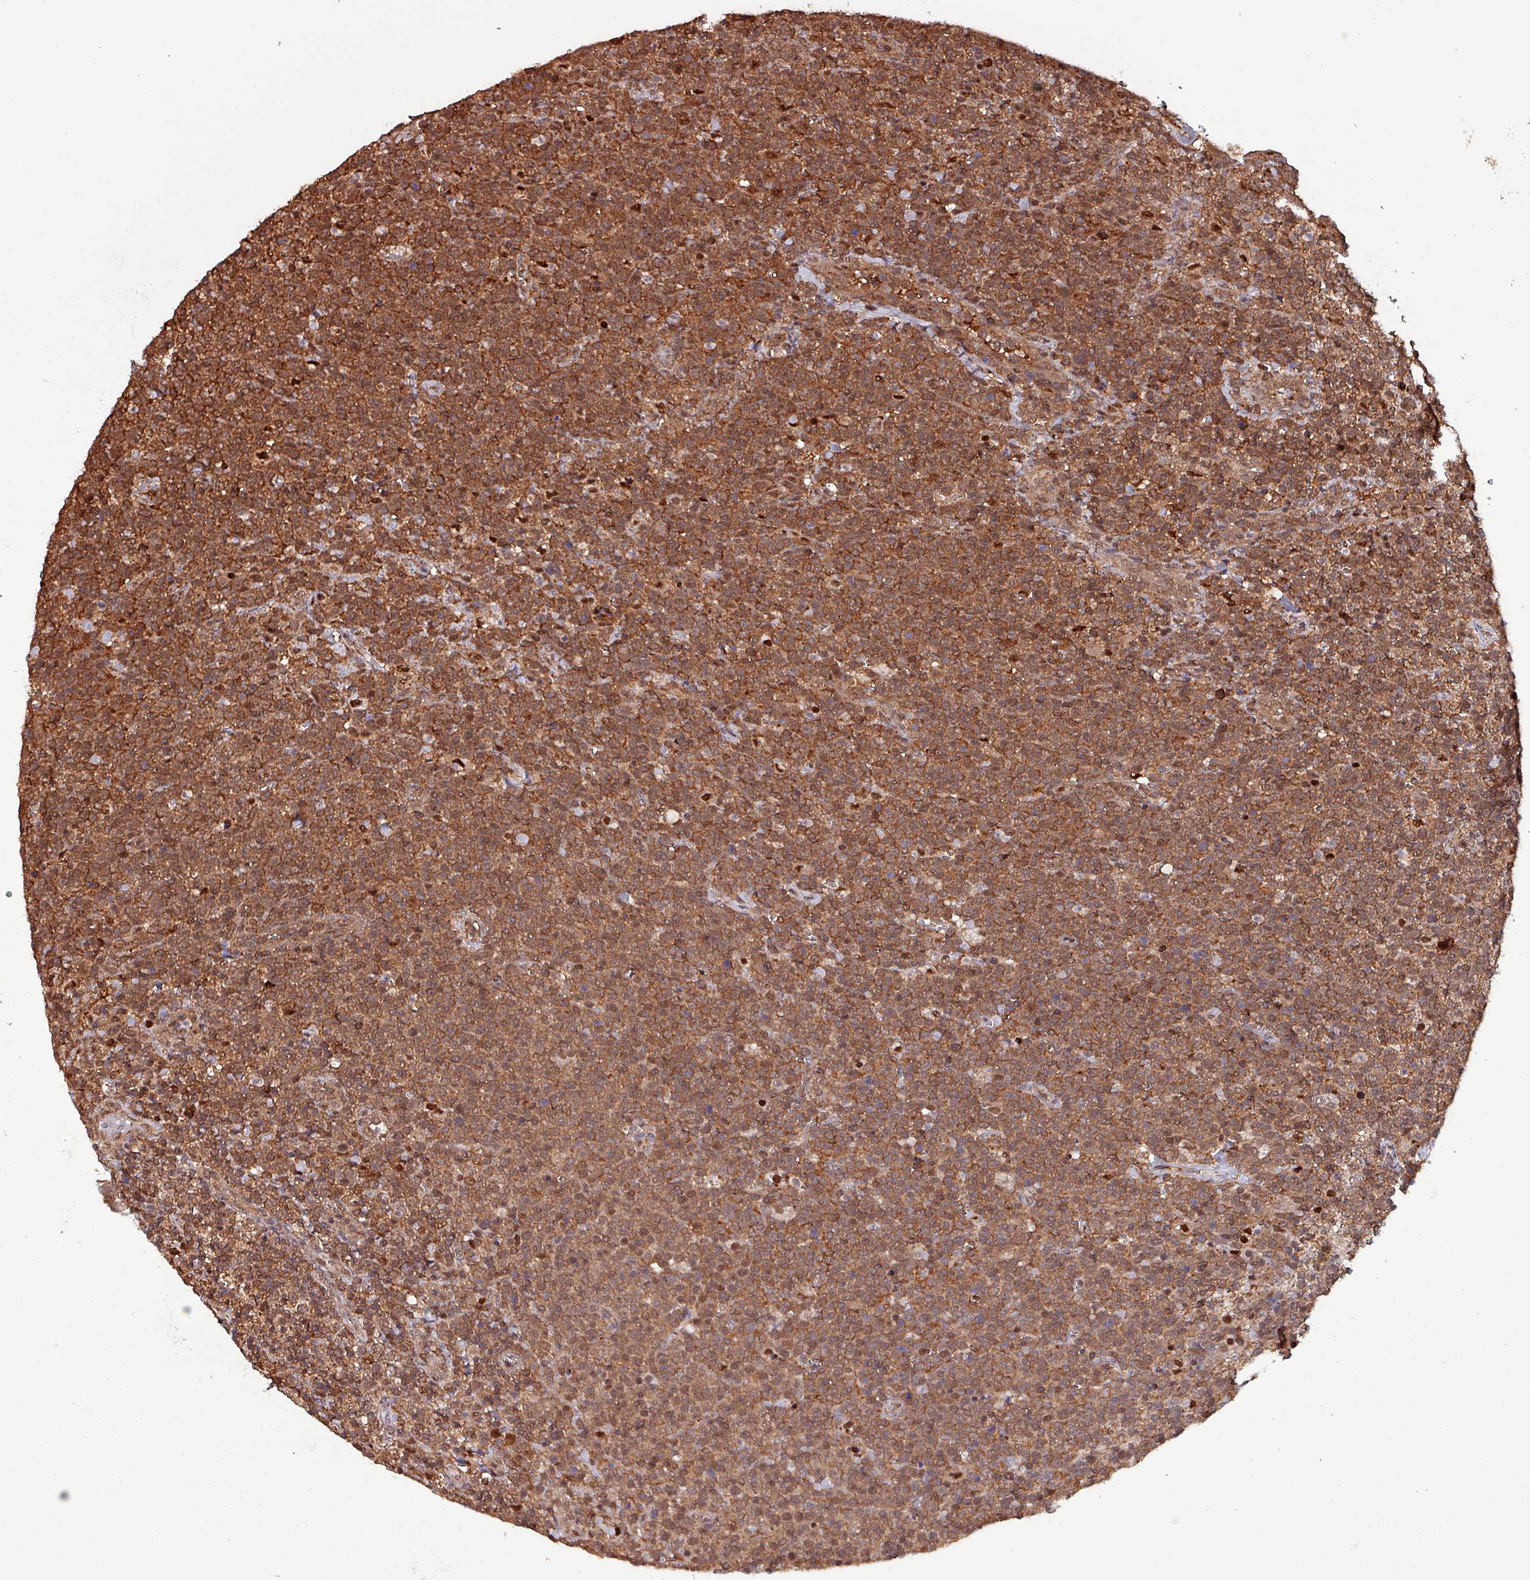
{"staining": {"intensity": "moderate", "quantity": ">75%", "location": "cytoplasmic/membranous,nuclear"}, "tissue": "lymphoma", "cell_type": "Tumor cells", "image_type": "cancer", "snomed": [{"axis": "morphology", "description": "Malignant lymphoma, non-Hodgkin's type, High grade"}, {"axis": "topography", "description": "Lymph node"}], "caption": "DAB (3,3'-diaminobenzidine) immunohistochemical staining of human lymphoma demonstrates moderate cytoplasmic/membranous and nuclear protein staining in approximately >75% of tumor cells.", "gene": "PSMB8", "patient": {"sex": "male", "age": 61}}